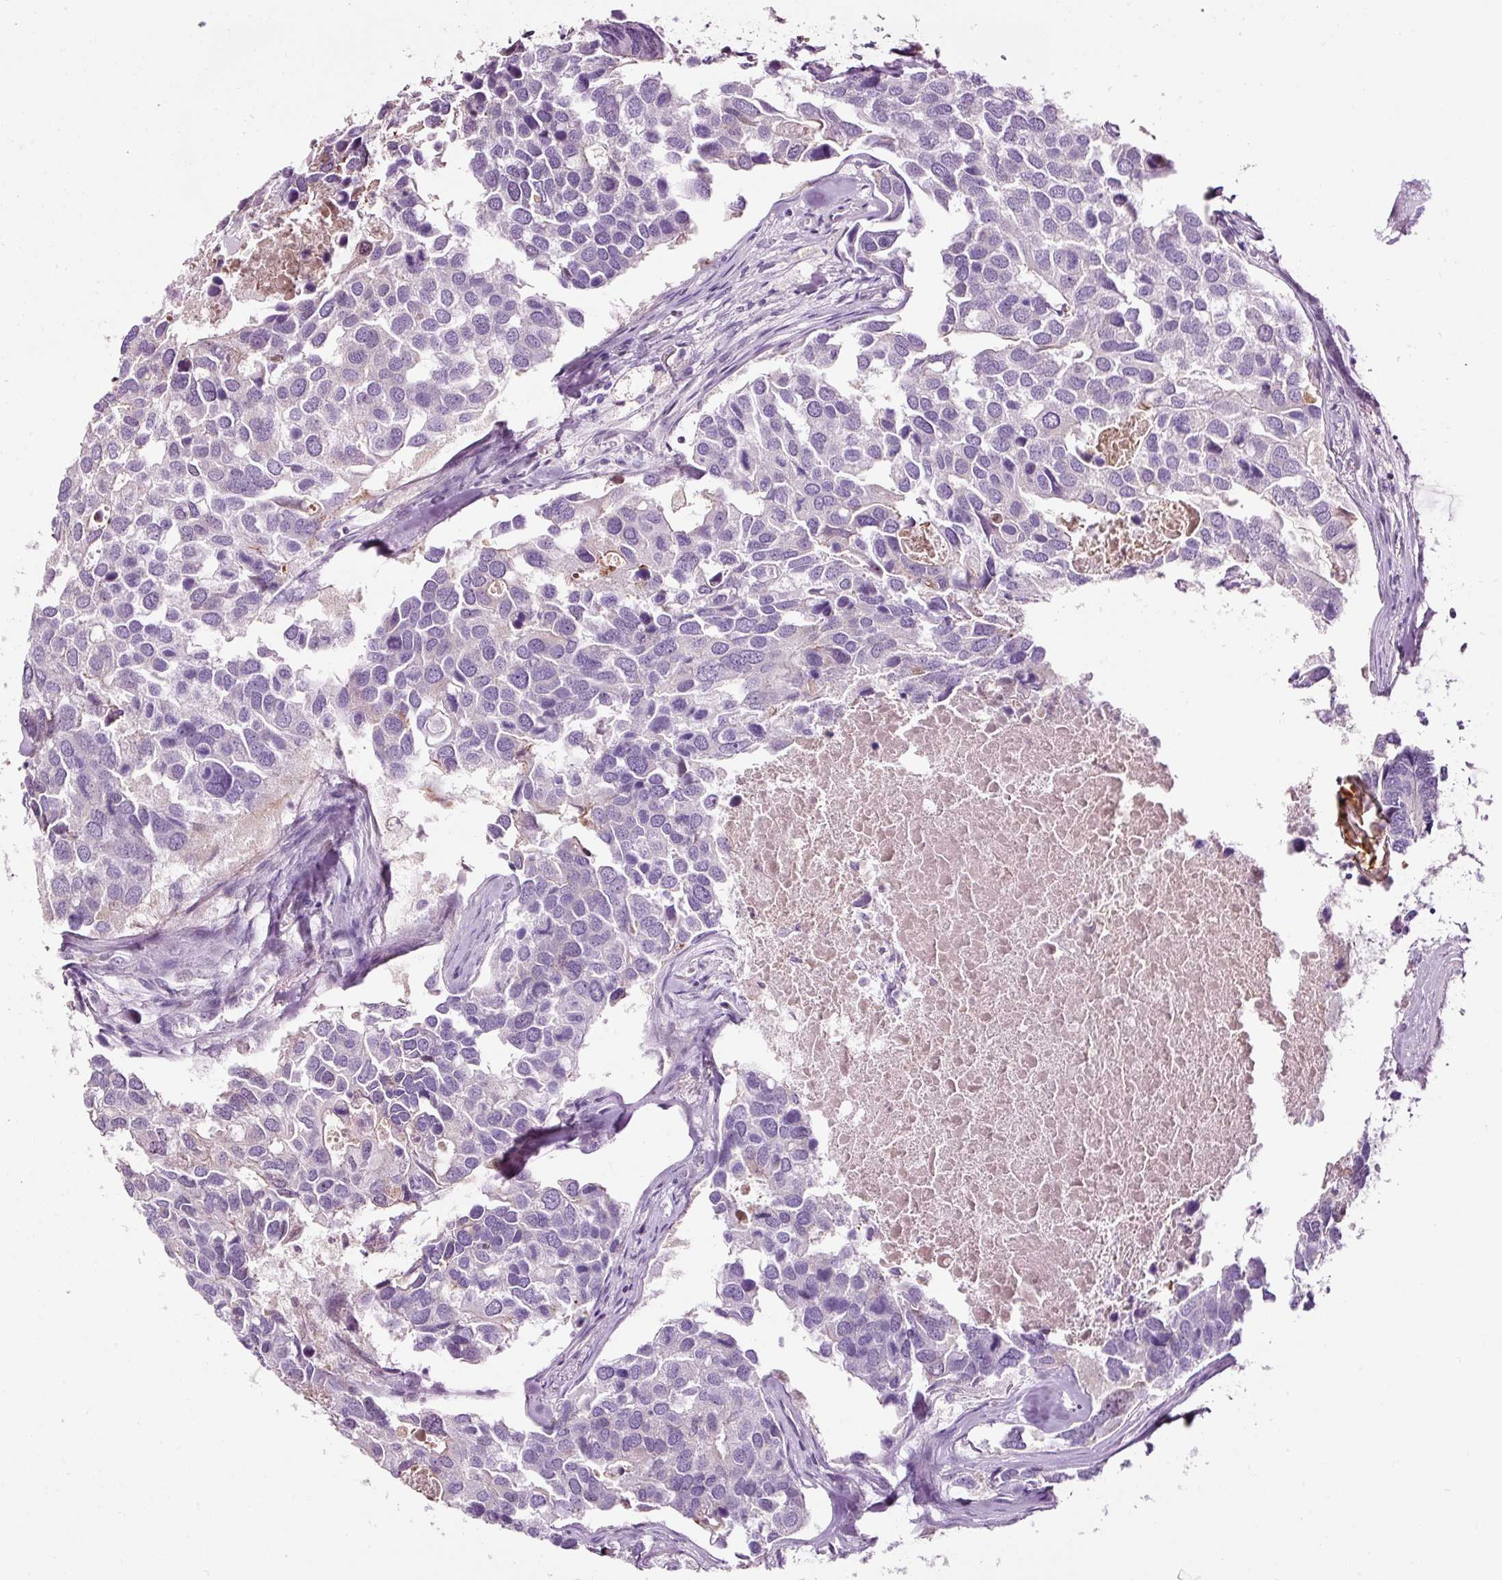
{"staining": {"intensity": "negative", "quantity": "none", "location": "none"}, "tissue": "breast cancer", "cell_type": "Tumor cells", "image_type": "cancer", "snomed": [{"axis": "morphology", "description": "Duct carcinoma"}, {"axis": "topography", "description": "Breast"}], "caption": "An image of human infiltrating ductal carcinoma (breast) is negative for staining in tumor cells.", "gene": "KLF1", "patient": {"sex": "female", "age": 83}}